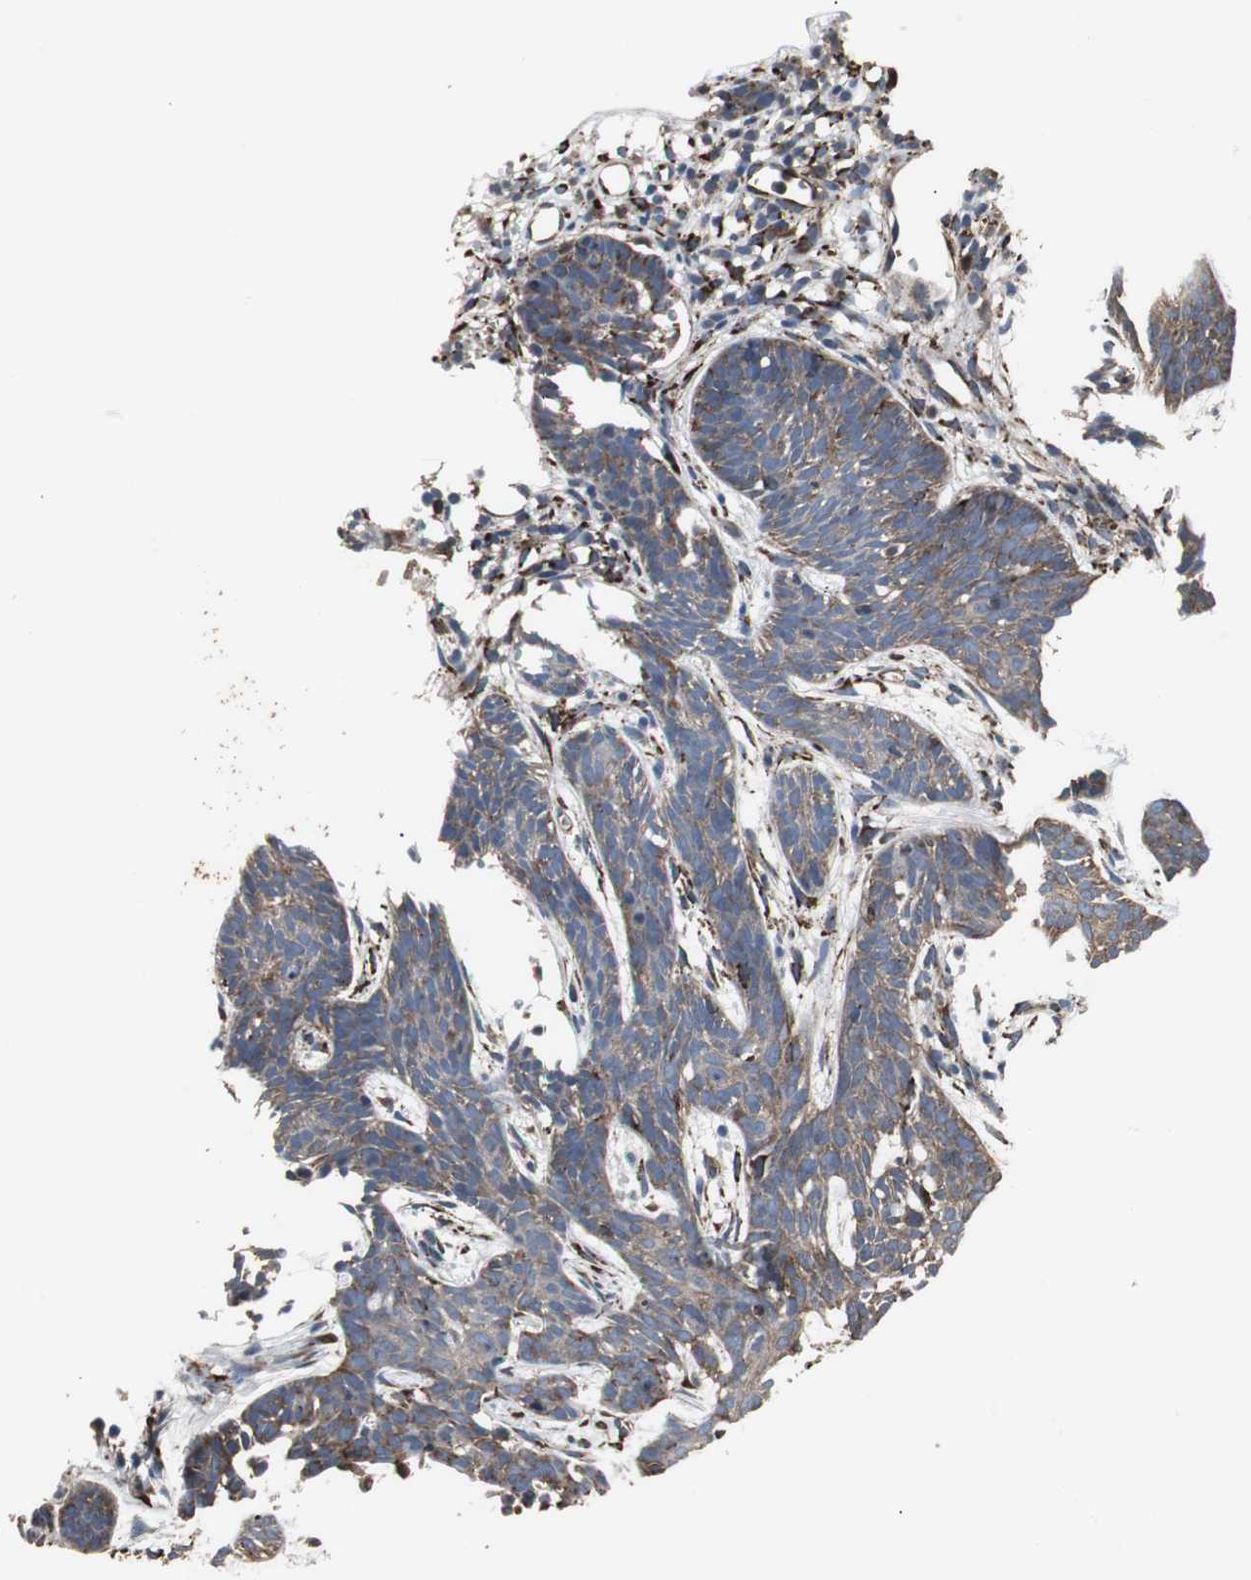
{"staining": {"intensity": "weak", "quantity": ">75%", "location": "cytoplasmic/membranous"}, "tissue": "skin cancer", "cell_type": "Tumor cells", "image_type": "cancer", "snomed": [{"axis": "morphology", "description": "Normal tissue, NOS"}, {"axis": "morphology", "description": "Basal cell carcinoma"}, {"axis": "topography", "description": "Skin"}], "caption": "There is low levels of weak cytoplasmic/membranous staining in tumor cells of skin basal cell carcinoma, as demonstrated by immunohistochemical staining (brown color).", "gene": "CALU", "patient": {"sex": "female", "age": 69}}